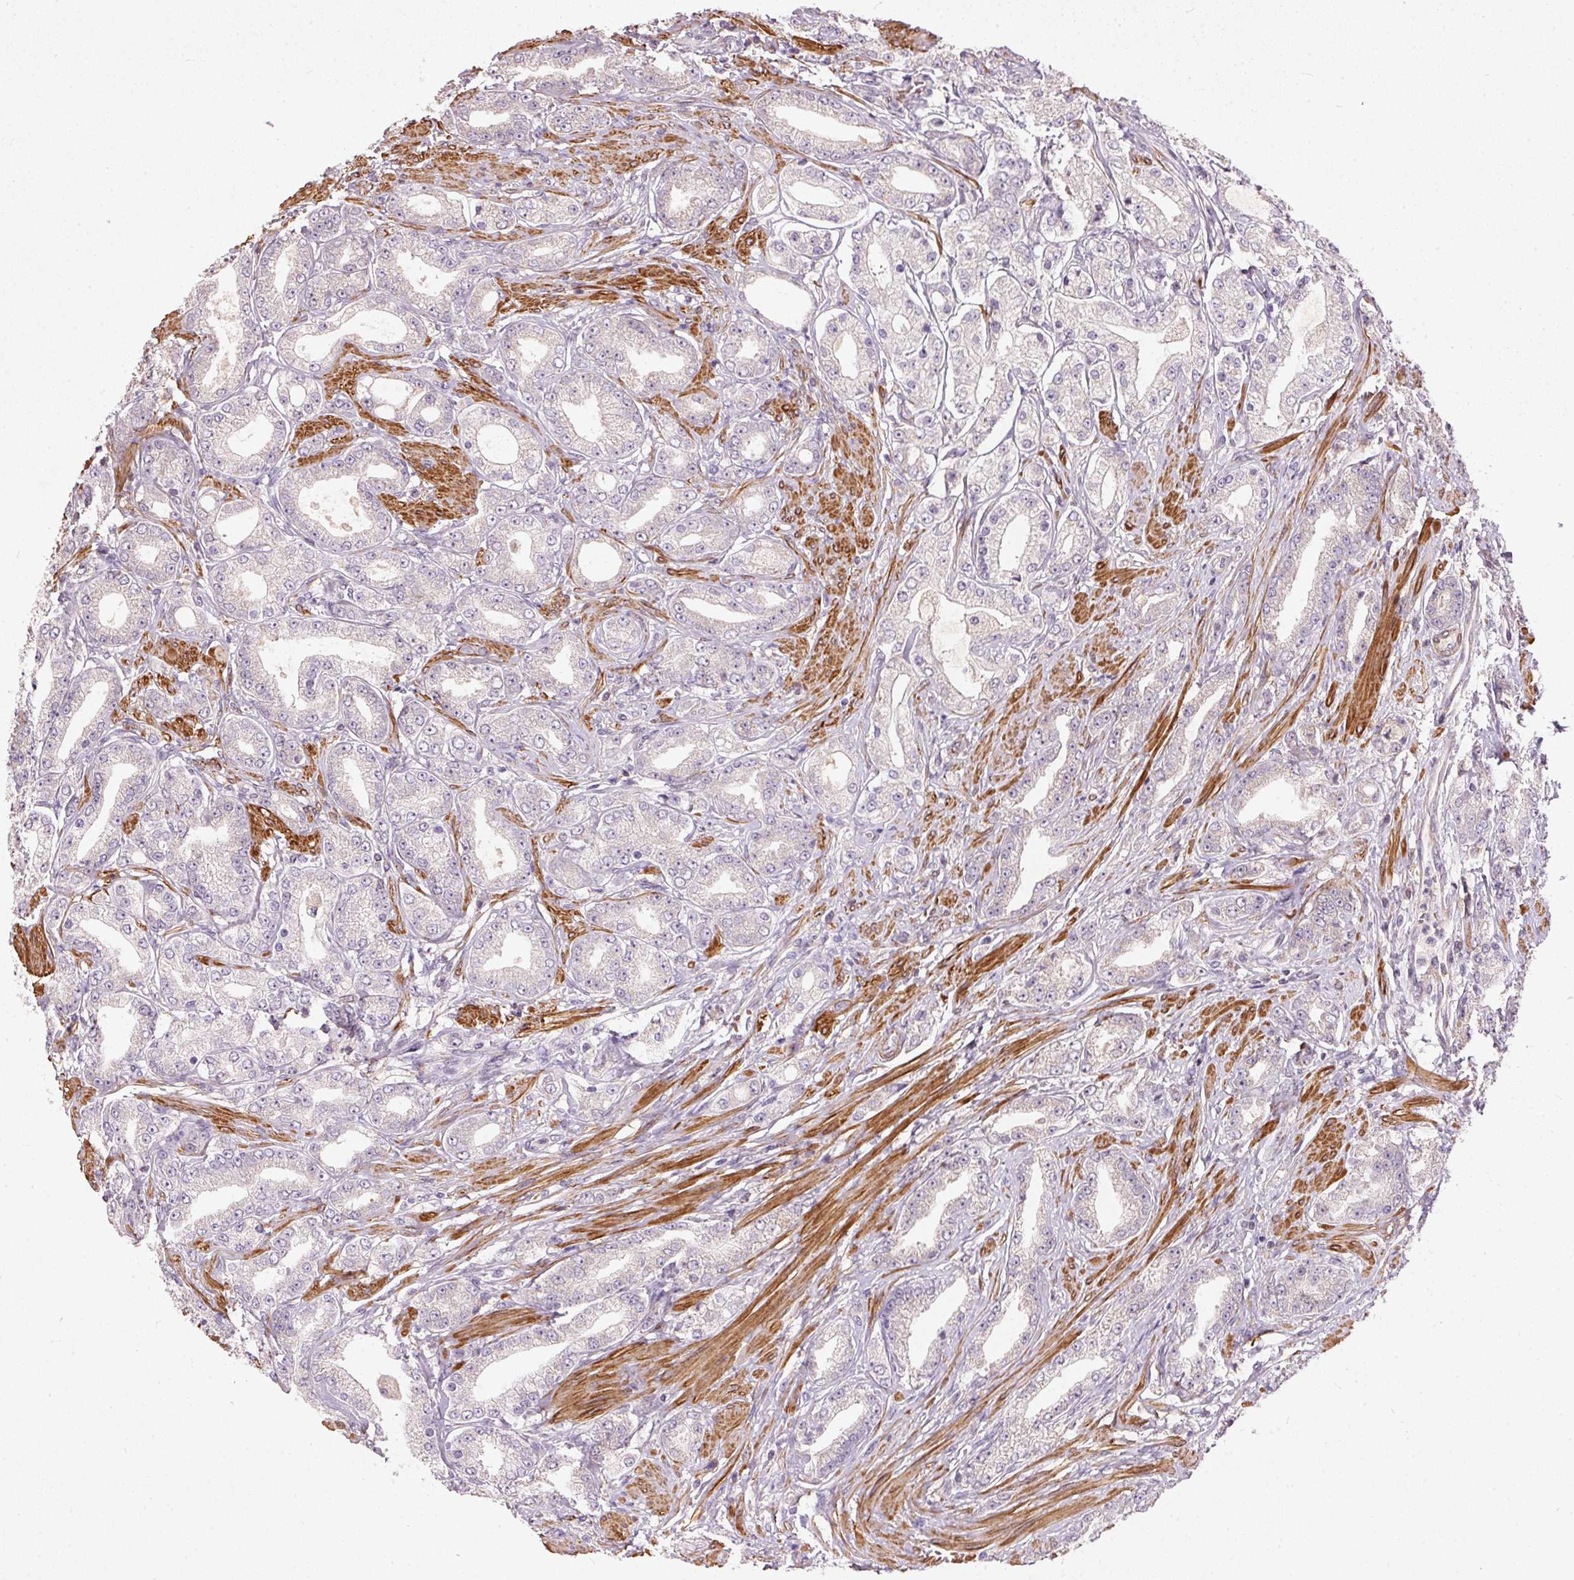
{"staining": {"intensity": "negative", "quantity": "none", "location": "none"}, "tissue": "prostate cancer", "cell_type": "Tumor cells", "image_type": "cancer", "snomed": [{"axis": "morphology", "description": "Adenocarcinoma, High grade"}, {"axis": "topography", "description": "Prostate"}], "caption": "Immunohistochemical staining of adenocarcinoma (high-grade) (prostate) shows no significant positivity in tumor cells.", "gene": "KCNK15", "patient": {"sex": "male", "age": 67}}